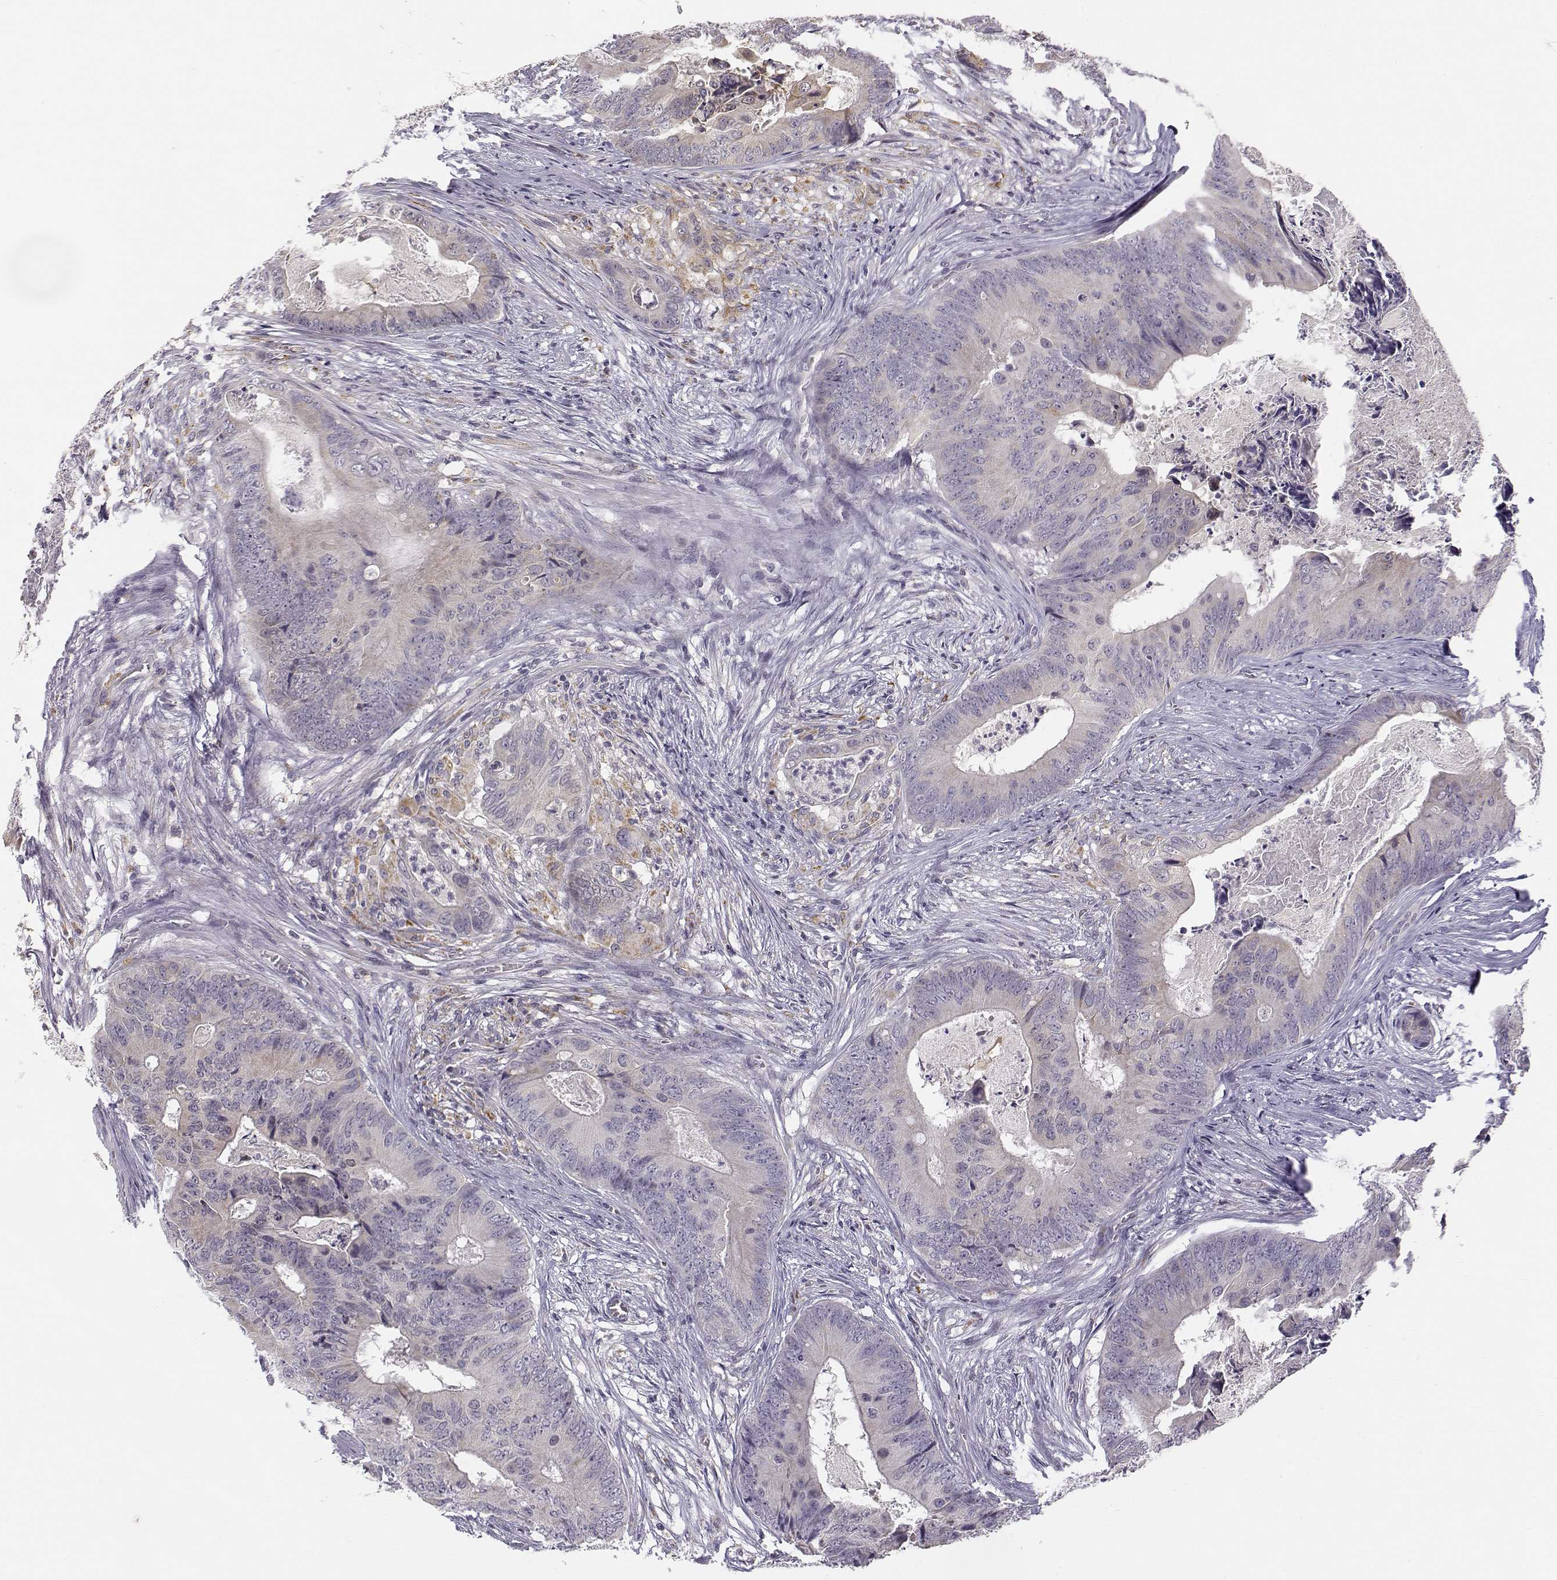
{"staining": {"intensity": "weak", "quantity": ">75%", "location": "cytoplasmic/membranous"}, "tissue": "colorectal cancer", "cell_type": "Tumor cells", "image_type": "cancer", "snomed": [{"axis": "morphology", "description": "Adenocarcinoma, NOS"}, {"axis": "topography", "description": "Colon"}], "caption": "Immunohistochemical staining of human adenocarcinoma (colorectal) demonstrates low levels of weak cytoplasmic/membranous protein staining in about >75% of tumor cells.", "gene": "ACSL6", "patient": {"sex": "male", "age": 84}}